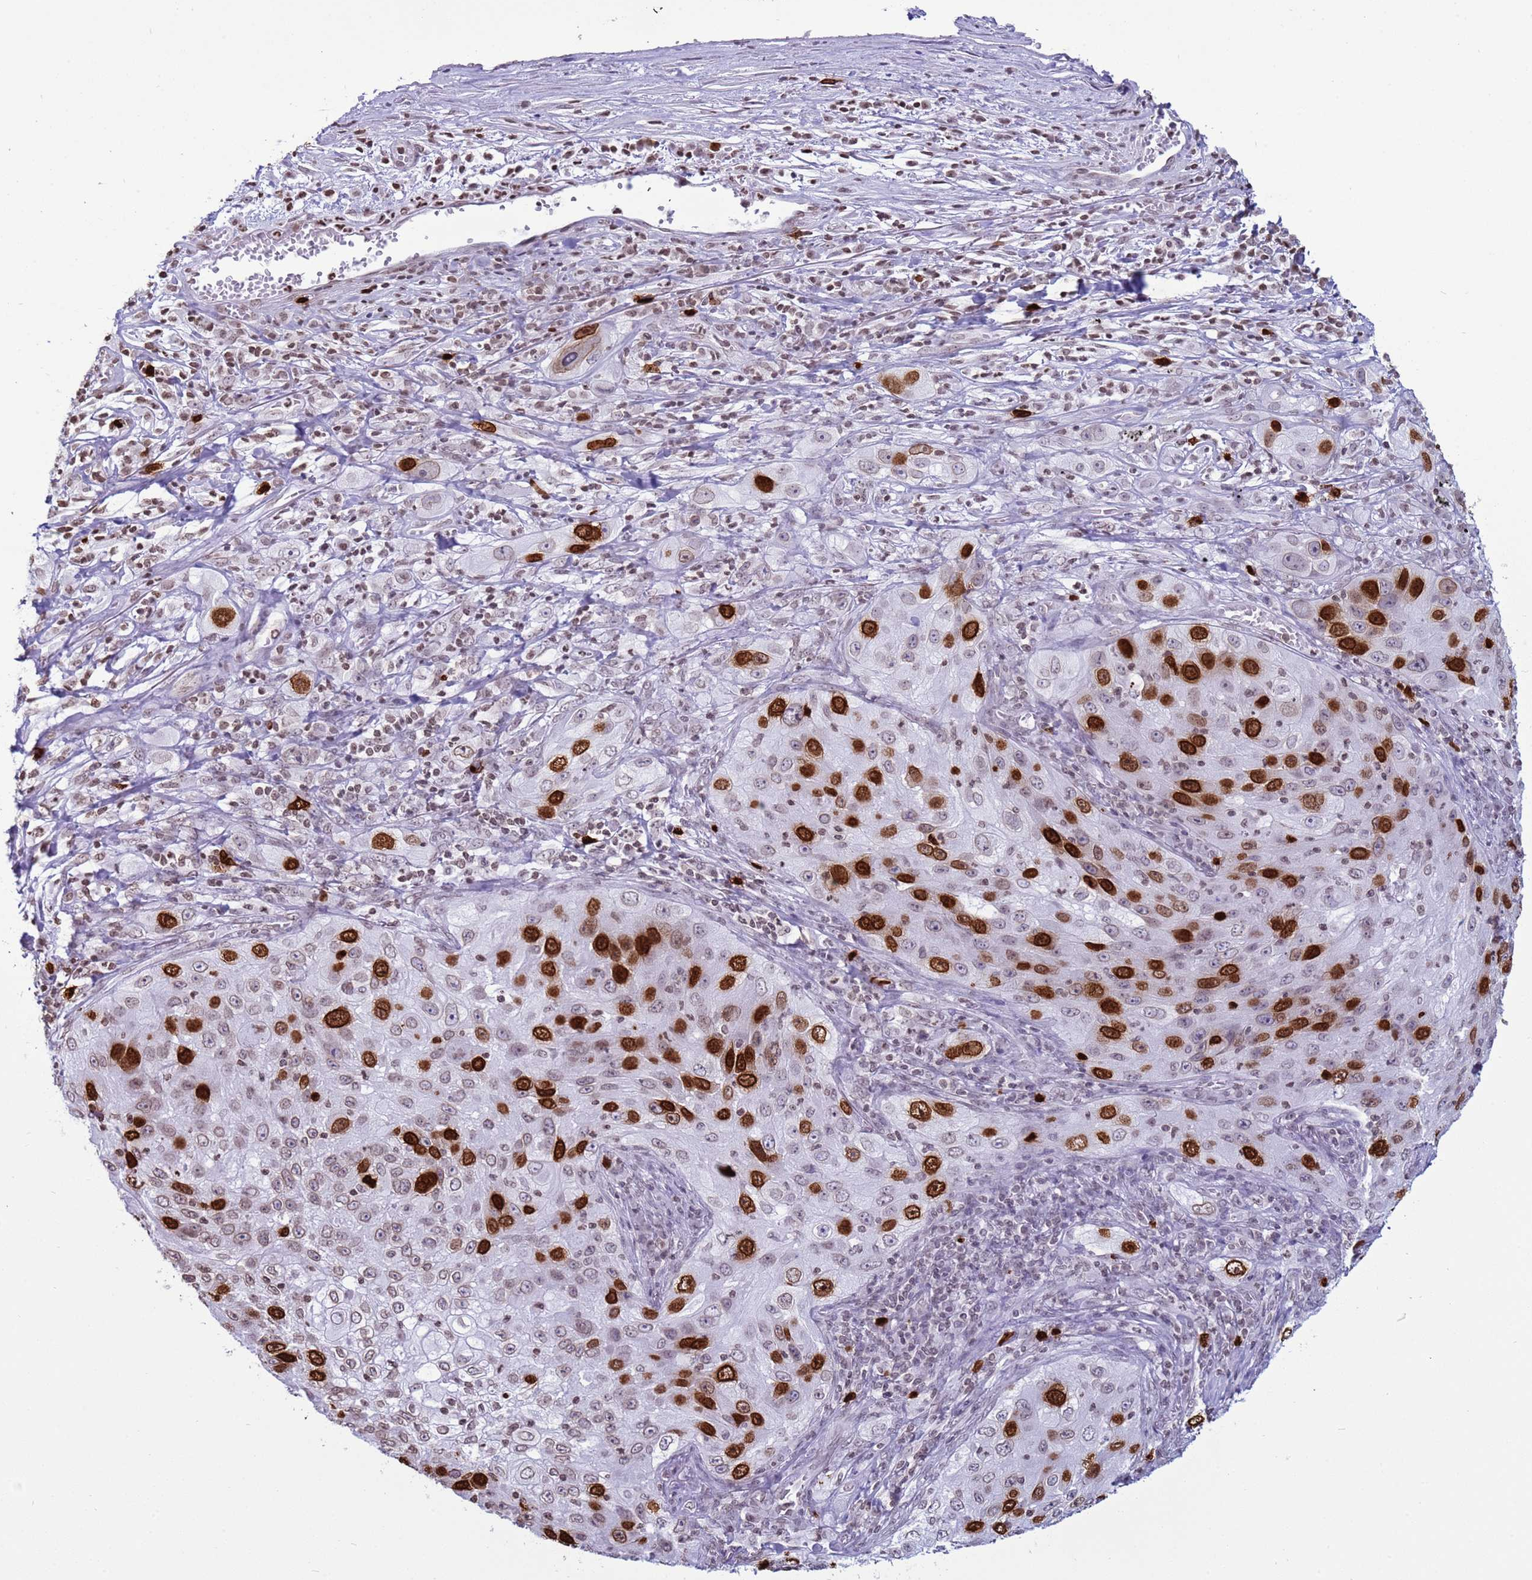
{"staining": {"intensity": "strong", "quantity": "25%-75%", "location": "nuclear"}, "tissue": "lung cancer", "cell_type": "Tumor cells", "image_type": "cancer", "snomed": [{"axis": "morphology", "description": "Squamous cell carcinoma, NOS"}, {"axis": "topography", "description": "Lung"}], "caption": "Immunohistochemical staining of human lung cancer demonstrates high levels of strong nuclear expression in approximately 25%-75% of tumor cells. Using DAB (3,3'-diaminobenzidine) (brown) and hematoxylin (blue) stains, captured at high magnification using brightfield microscopy.", "gene": "H4C8", "patient": {"sex": "female", "age": 69}}